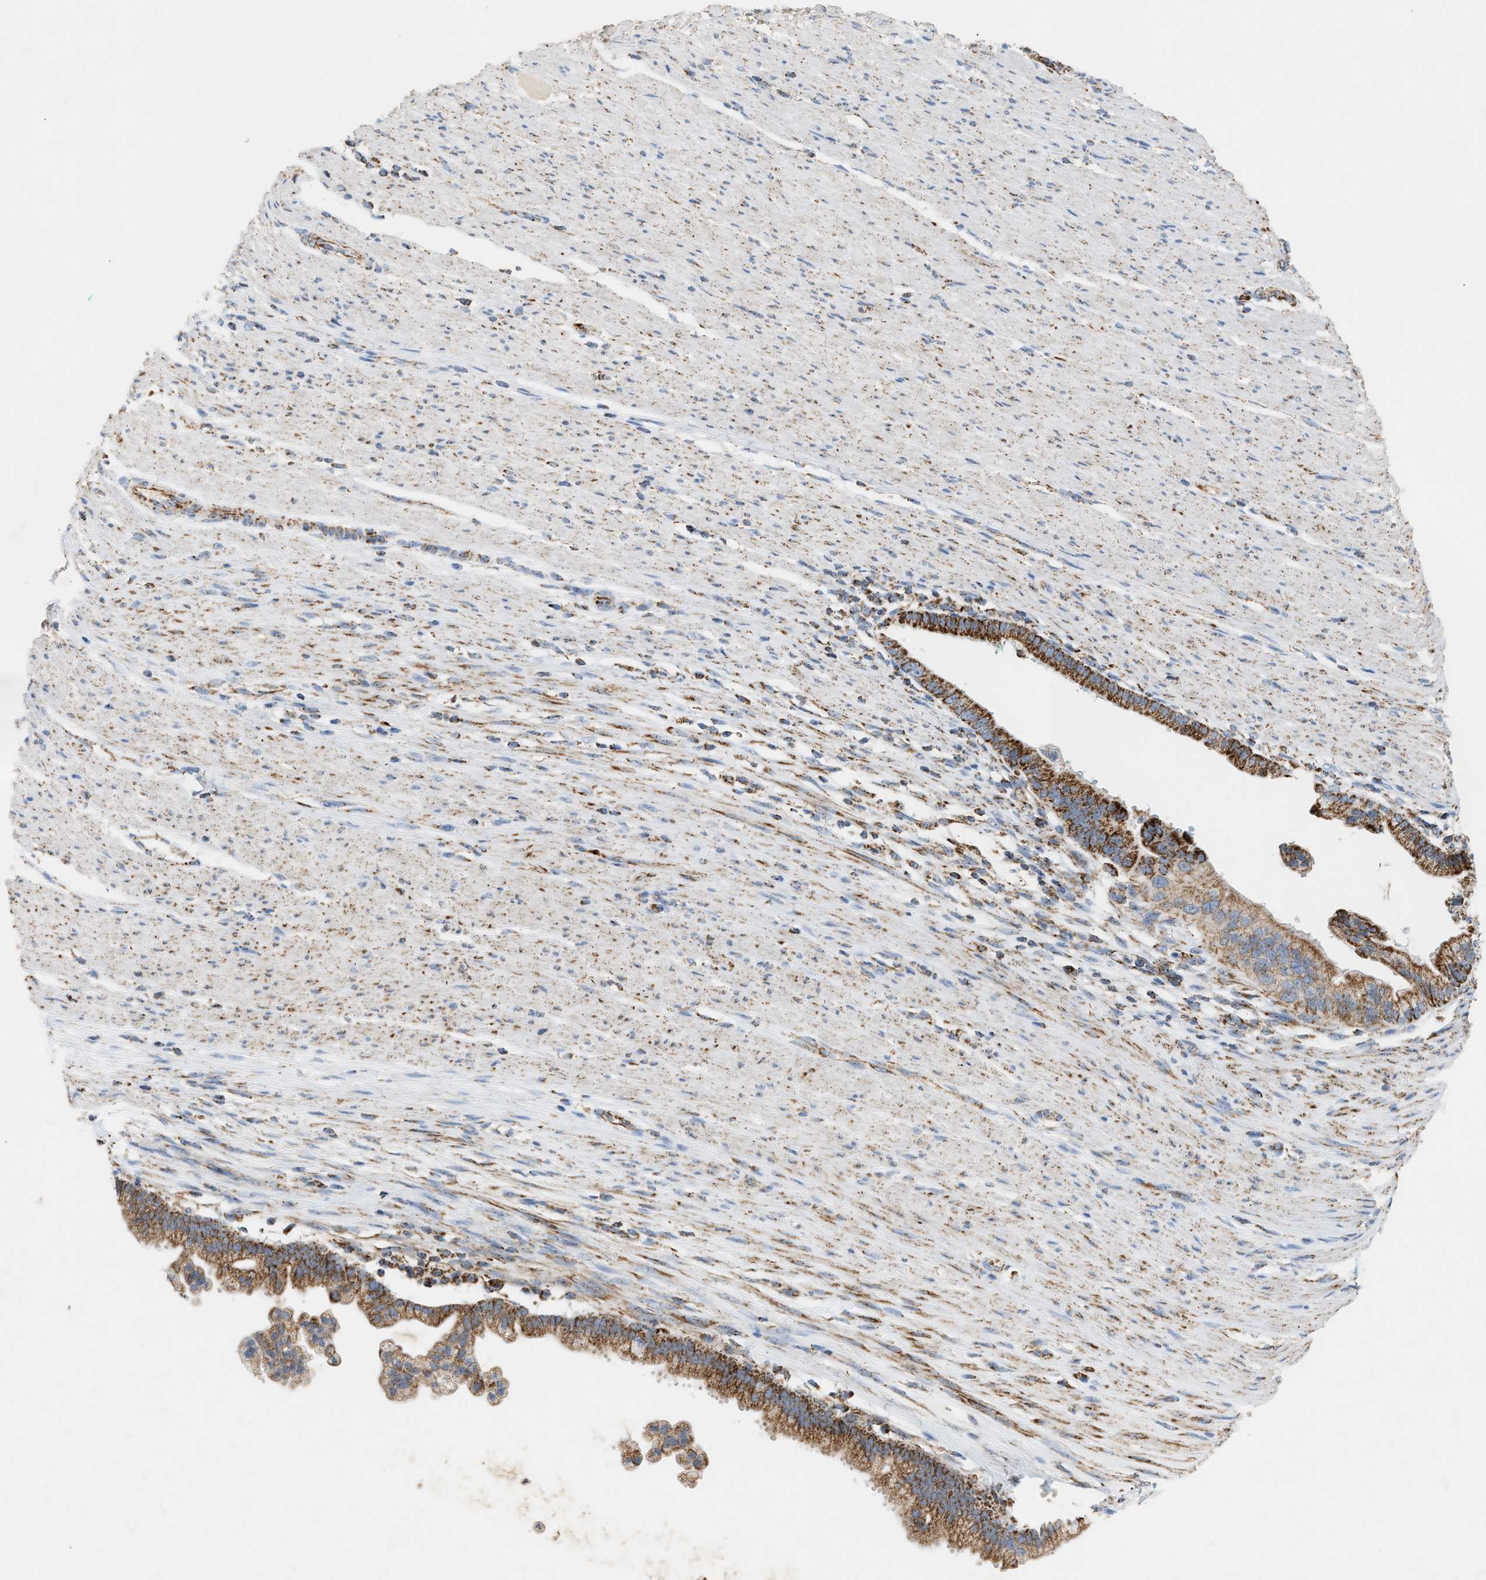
{"staining": {"intensity": "strong", "quantity": ">75%", "location": "cytoplasmic/membranous"}, "tissue": "pancreatic cancer", "cell_type": "Tumor cells", "image_type": "cancer", "snomed": [{"axis": "morphology", "description": "Adenocarcinoma, NOS"}, {"axis": "topography", "description": "Pancreas"}], "caption": "Human adenocarcinoma (pancreatic) stained with a protein marker displays strong staining in tumor cells.", "gene": "OGDH", "patient": {"sex": "male", "age": 69}}